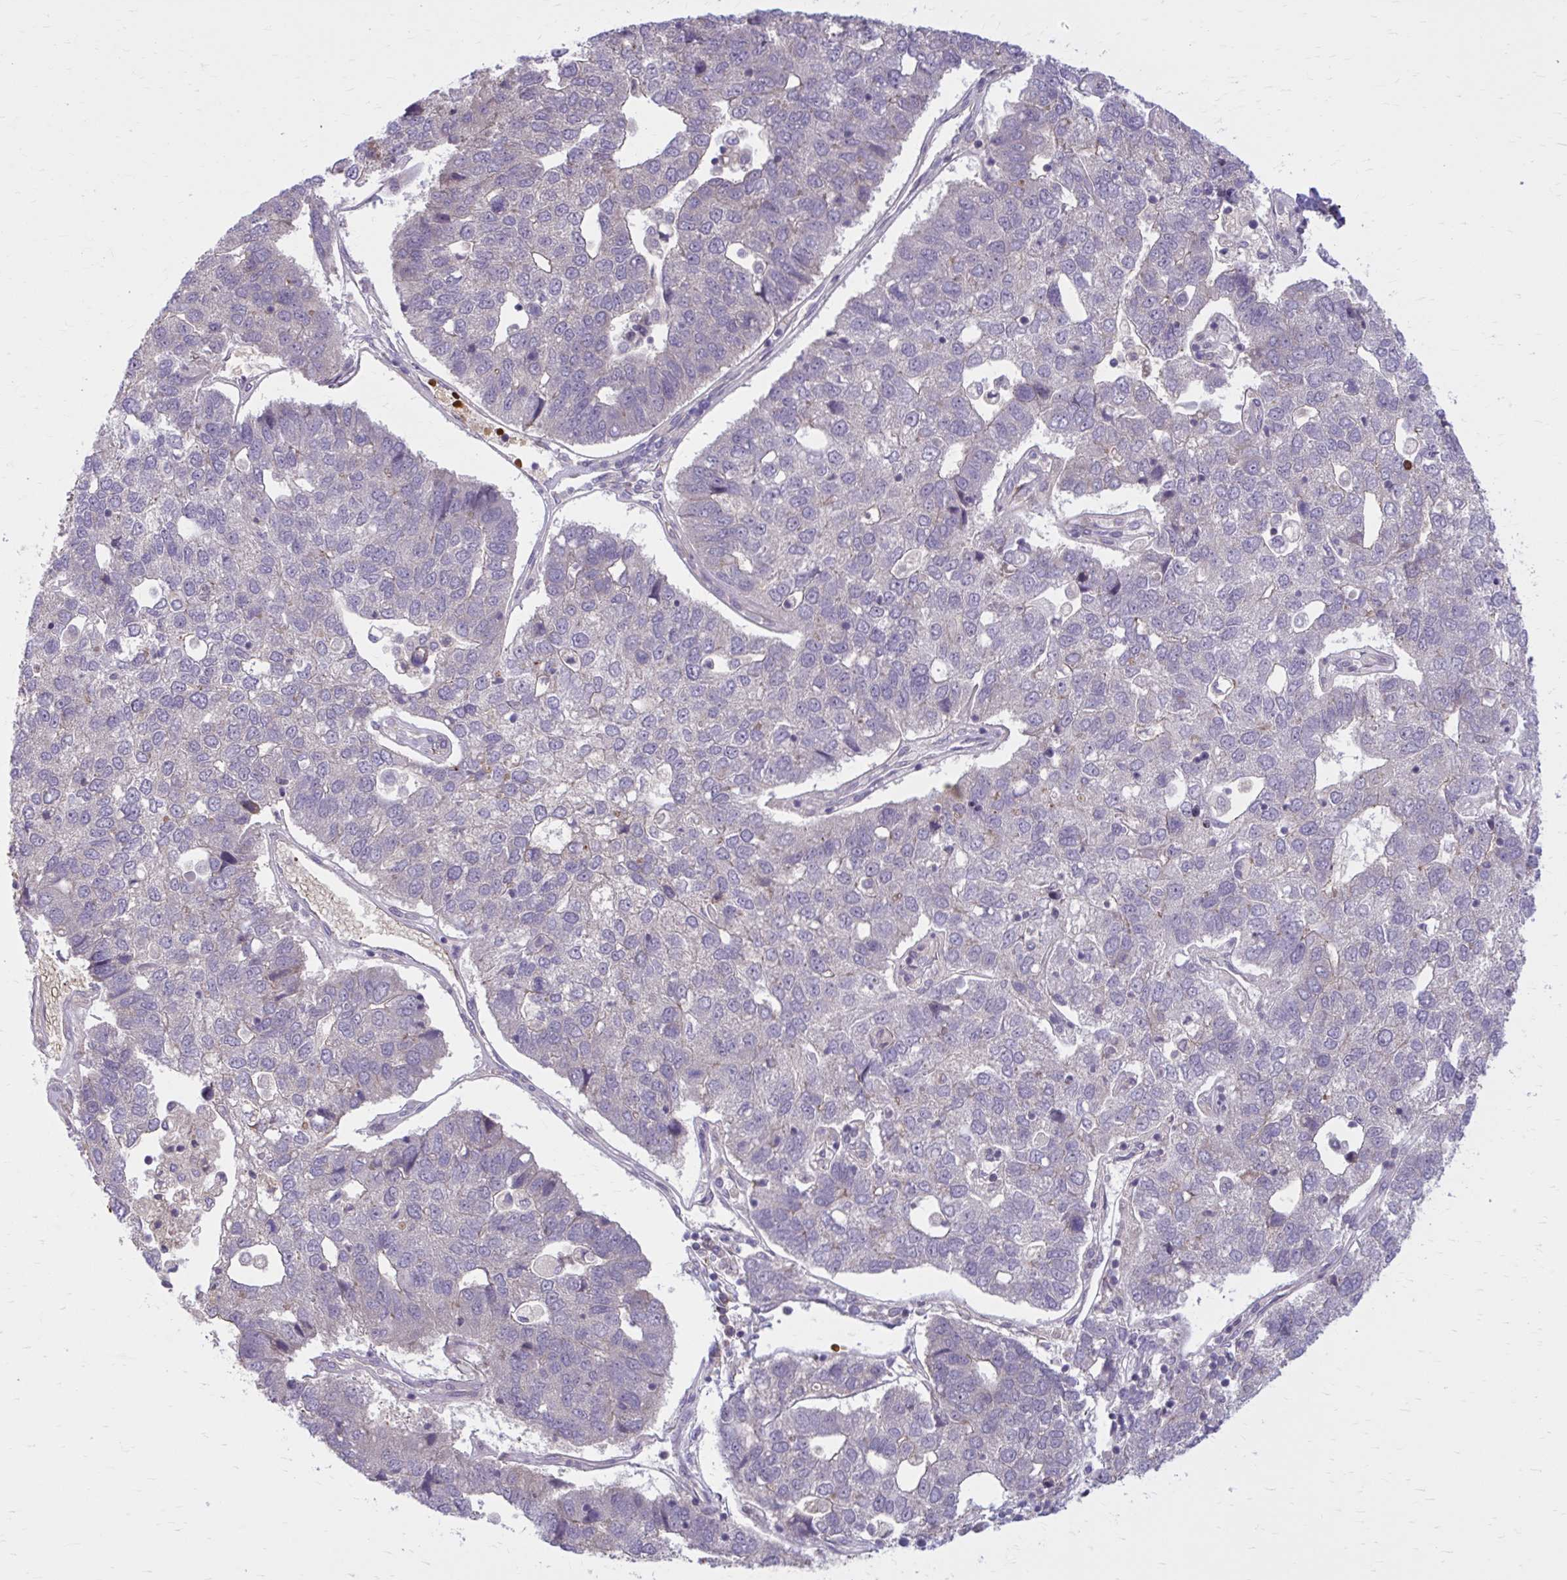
{"staining": {"intensity": "negative", "quantity": "none", "location": "none"}, "tissue": "pancreatic cancer", "cell_type": "Tumor cells", "image_type": "cancer", "snomed": [{"axis": "morphology", "description": "Adenocarcinoma, NOS"}, {"axis": "topography", "description": "Pancreas"}], "caption": "The photomicrograph shows no significant expression in tumor cells of pancreatic cancer.", "gene": "SNF8", "patient": {"sex": "female", "age": 61}}